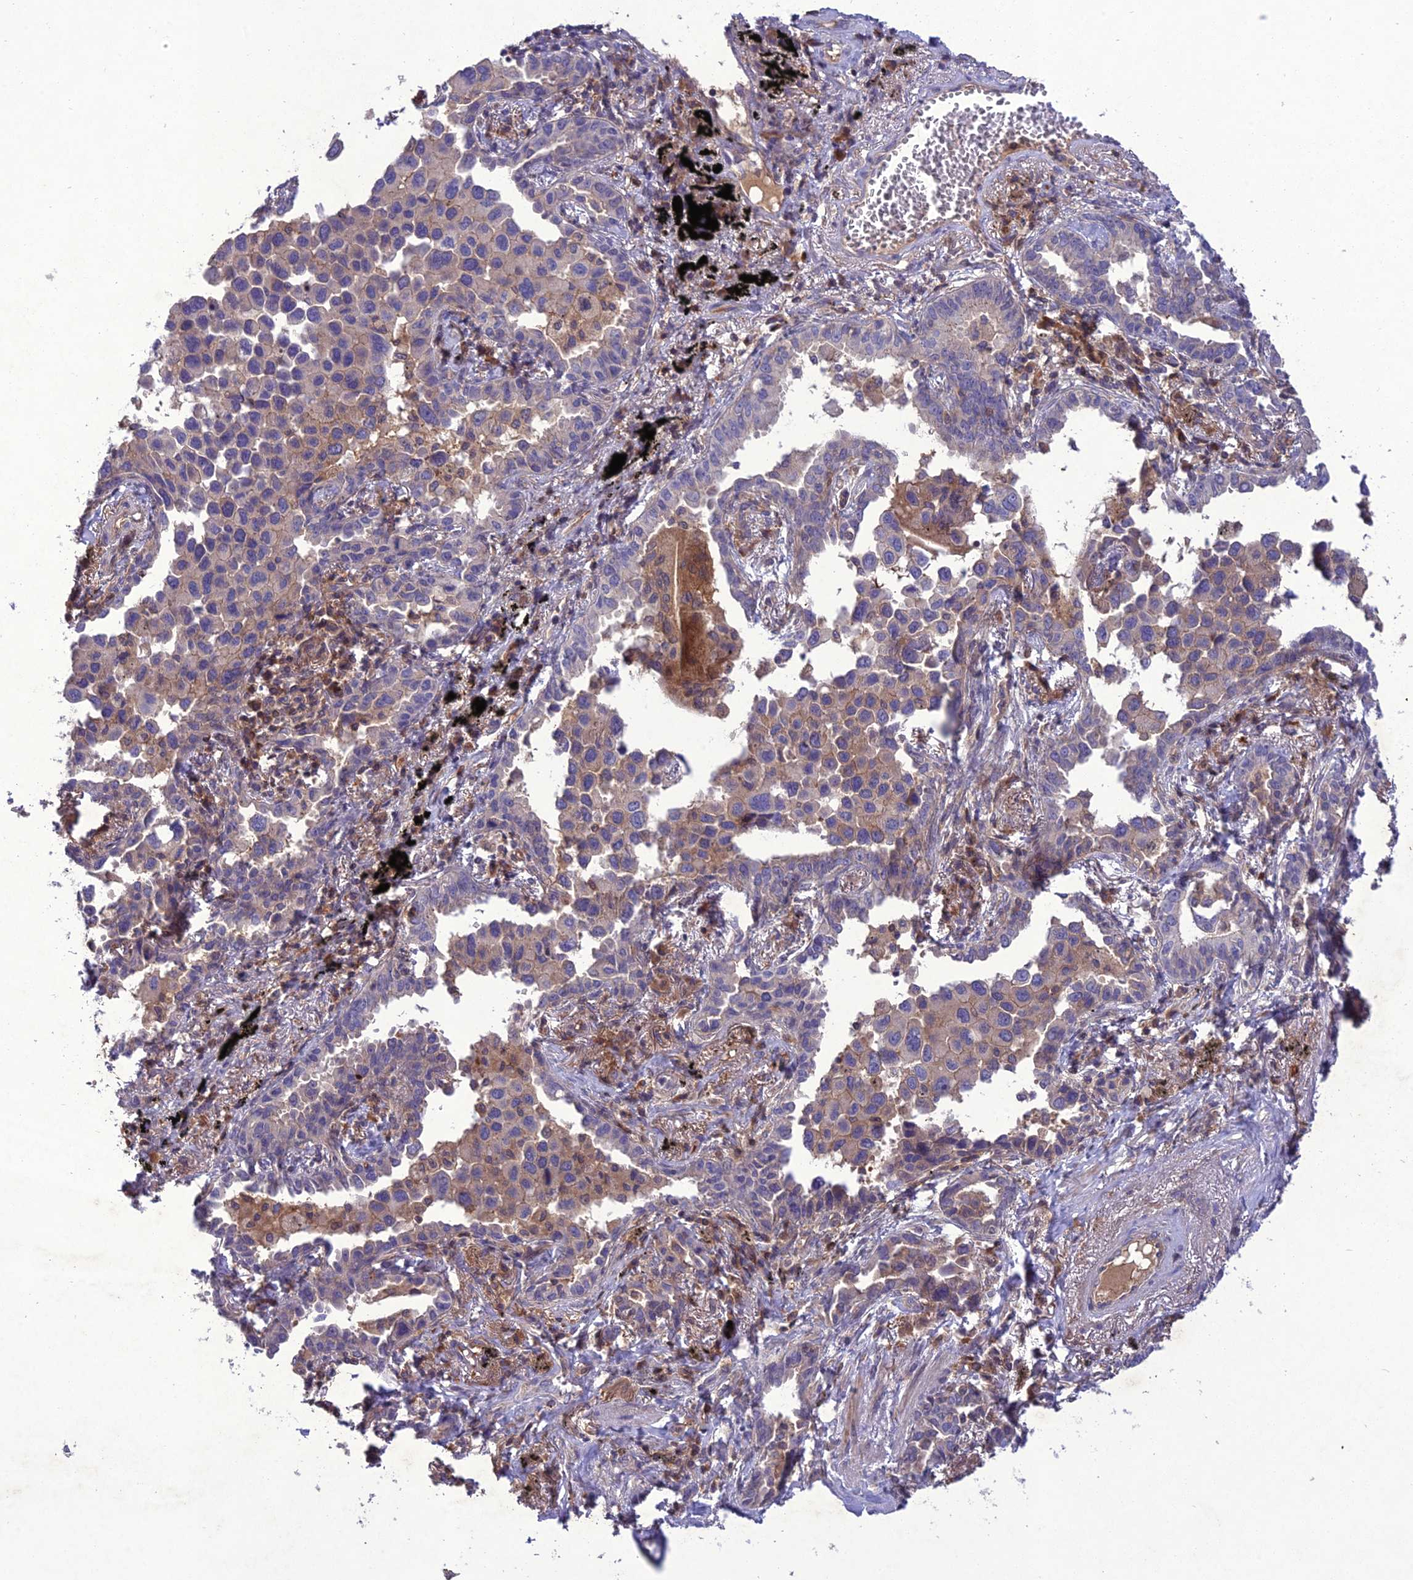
{"staining": {"intensity": "weak", "quantity": "<25%", "location": "cytoplasmic/membranous"}, "tissue": "lung cancer", "cell_type": "Tumor cells", "image_type": "cancer", "snomed": [{"axis": "morphology", "description": "Adenocarcinoma, NOS"}, {"axis": "topography", "description": "Lung"}], "caption": "Tumor cells are negative for brown protein staining in lung adenocarcinoma. (Immunohistochemistry, brightfield microscopy, high magnification).", "gene": "GDF6", "patient": {"sex": "male", "age": 67}}